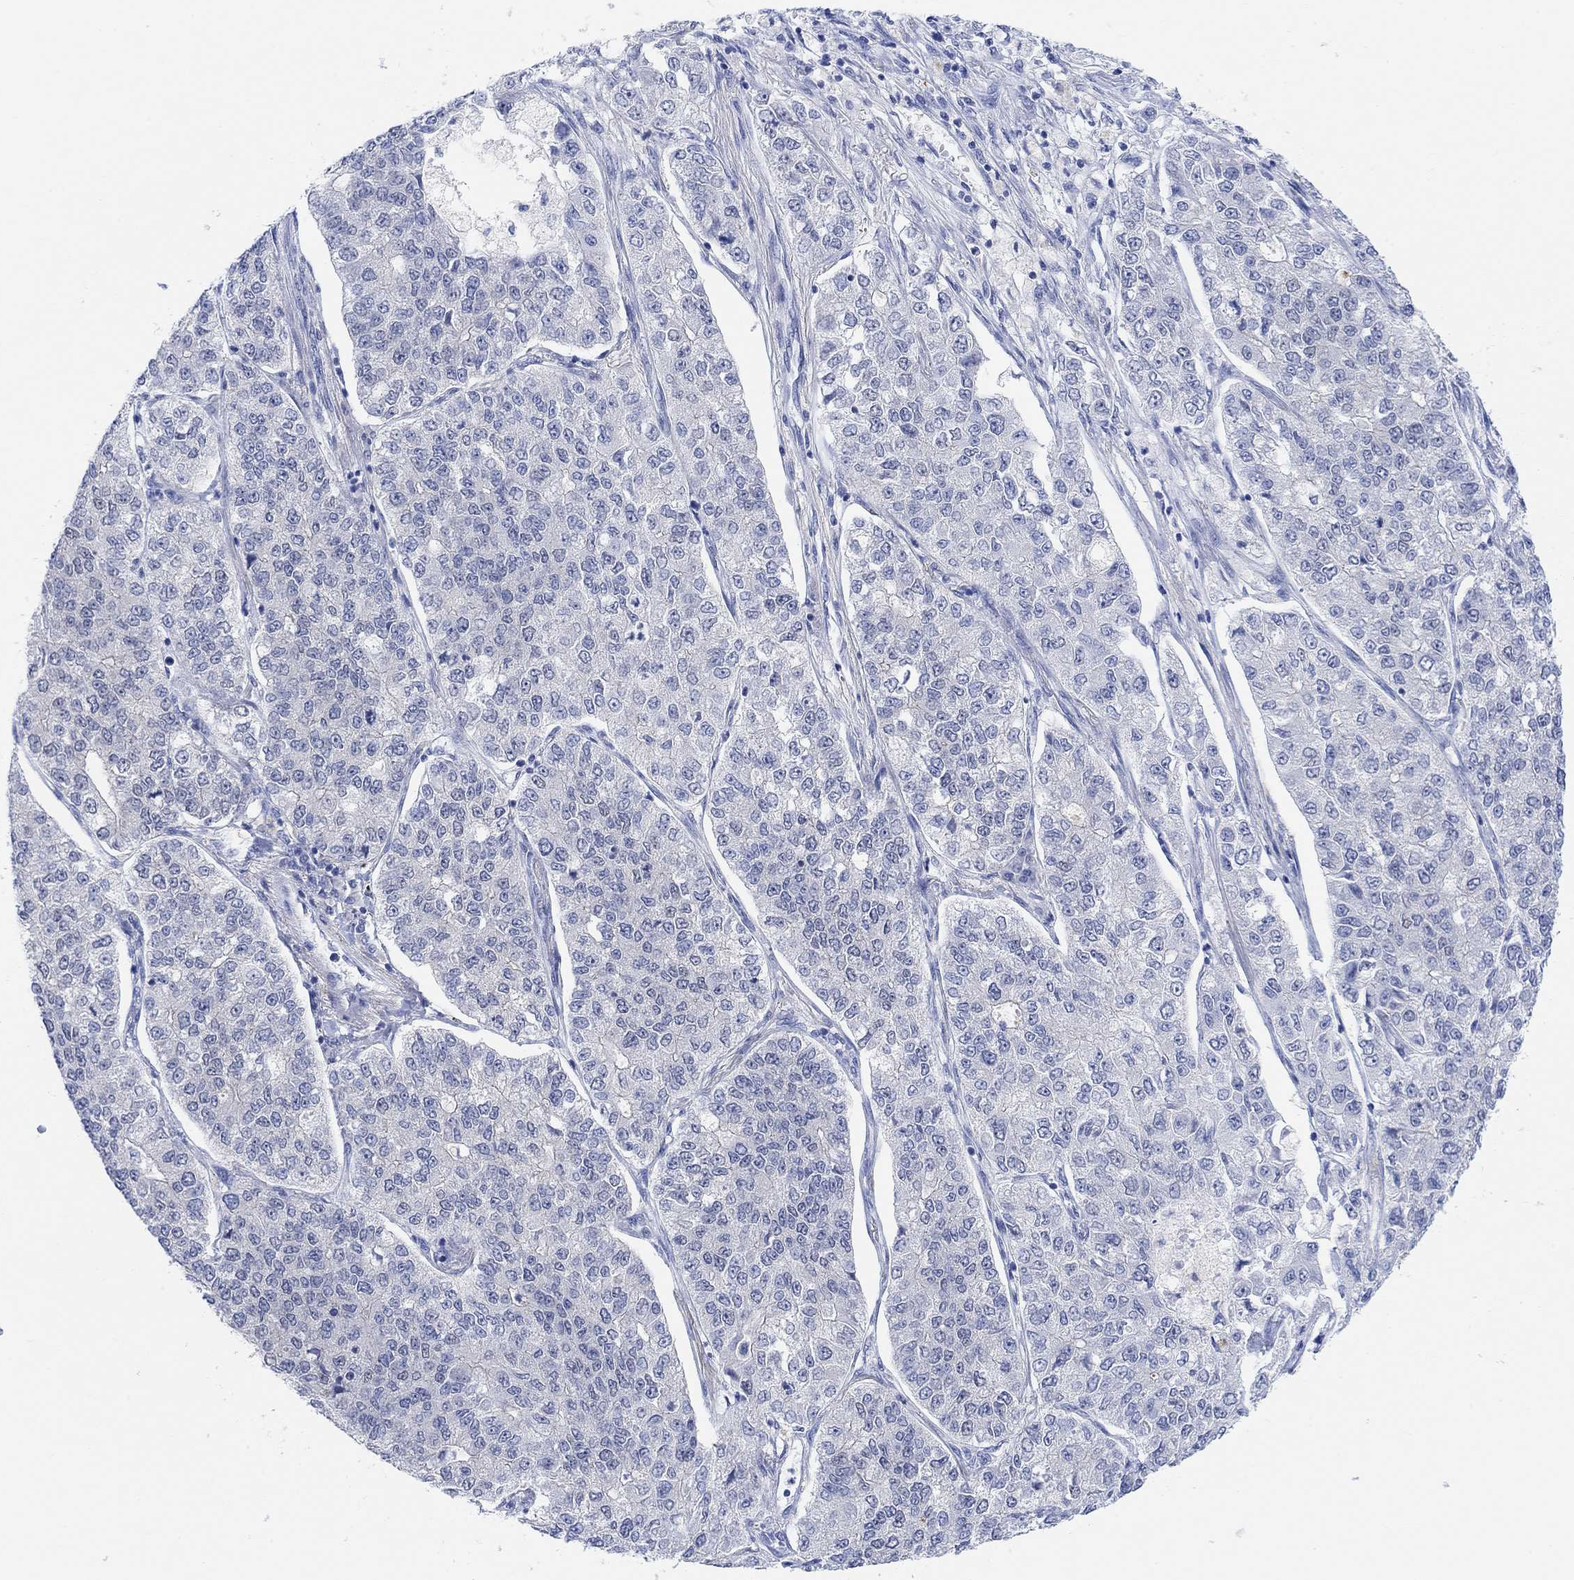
{"staining": {"intensity": "negative", "quantity": "none", "location": "none"}, "tissue": "lung cancer", "cell_type": "Tumor cells", "image_type": "cancer", "snomed": [{"axis": "morphology", "description": "Adenocarcinoma, NOS"}, {"axis": "topography", "description": "Lung"}], "caption": "The immunohistochemistry (IHC) micrograph has no significant staining in tumor cells of adenocarcinoma (lung) tissue. (Immunohistochemistry, brightfield microscopy, high magnification).", "gene": "RIMS1", "patient": {"sex": "male", "age": 49}}